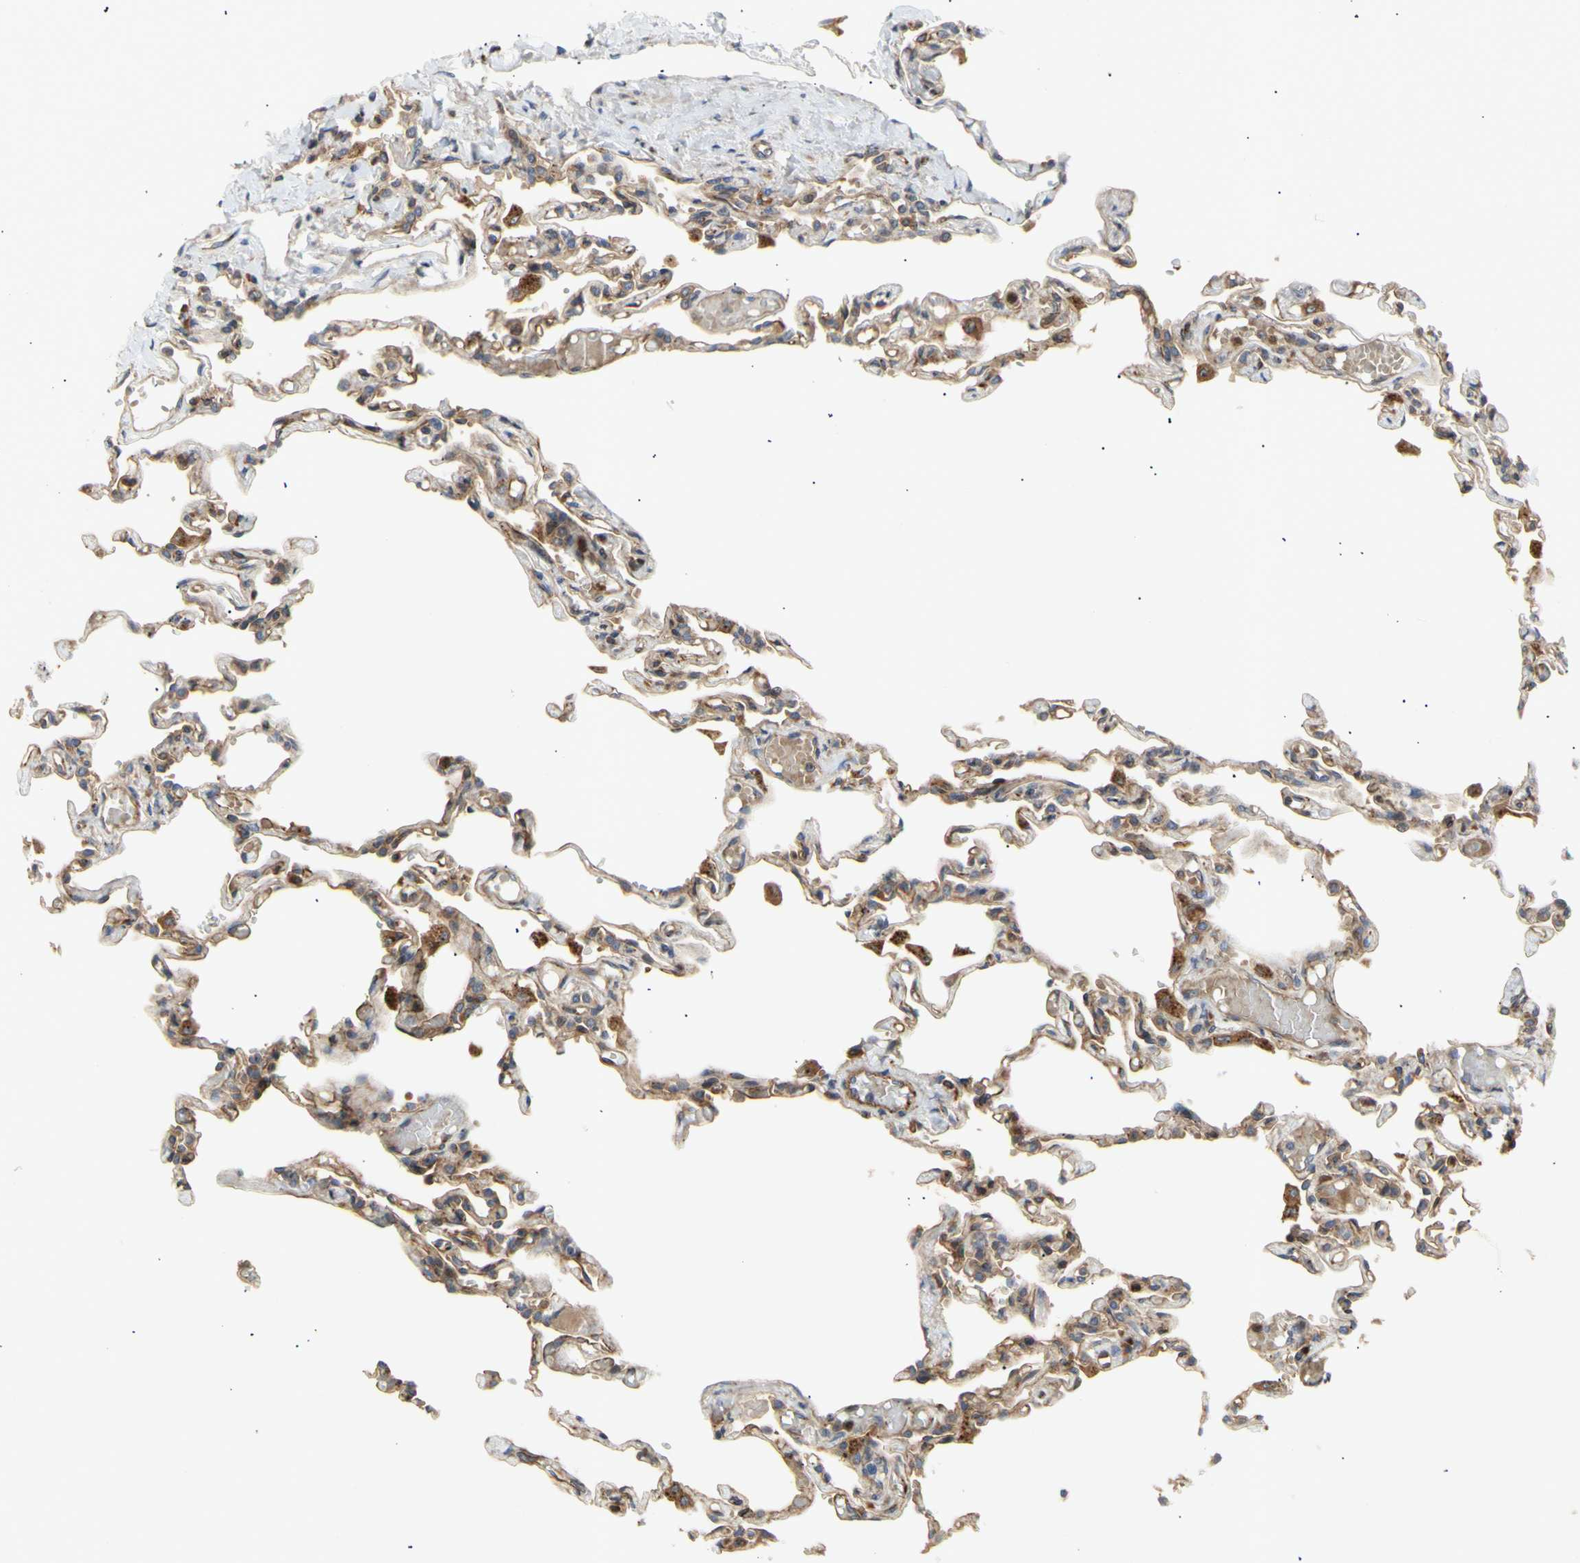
{"staining": {"intensity": "weak", "quantity": ">75%", "location": "cytoplasmic/membranous"}, "tissue": "lung", "cell_type": "Alveolar cells", "image_type": "normal", "snomed": [{"axis": "morphology", "description": "Normal tissue, NOS"}, {"axis": "topography", "description": "Lung"}], "caption": "Protein expression analysis of normal lung reveals weak cytoplasmic/membranous staining in approximately >75% of alveolar cells.", "gene": "TUBG2", "patient": {"sex": "male", "age": 21}}